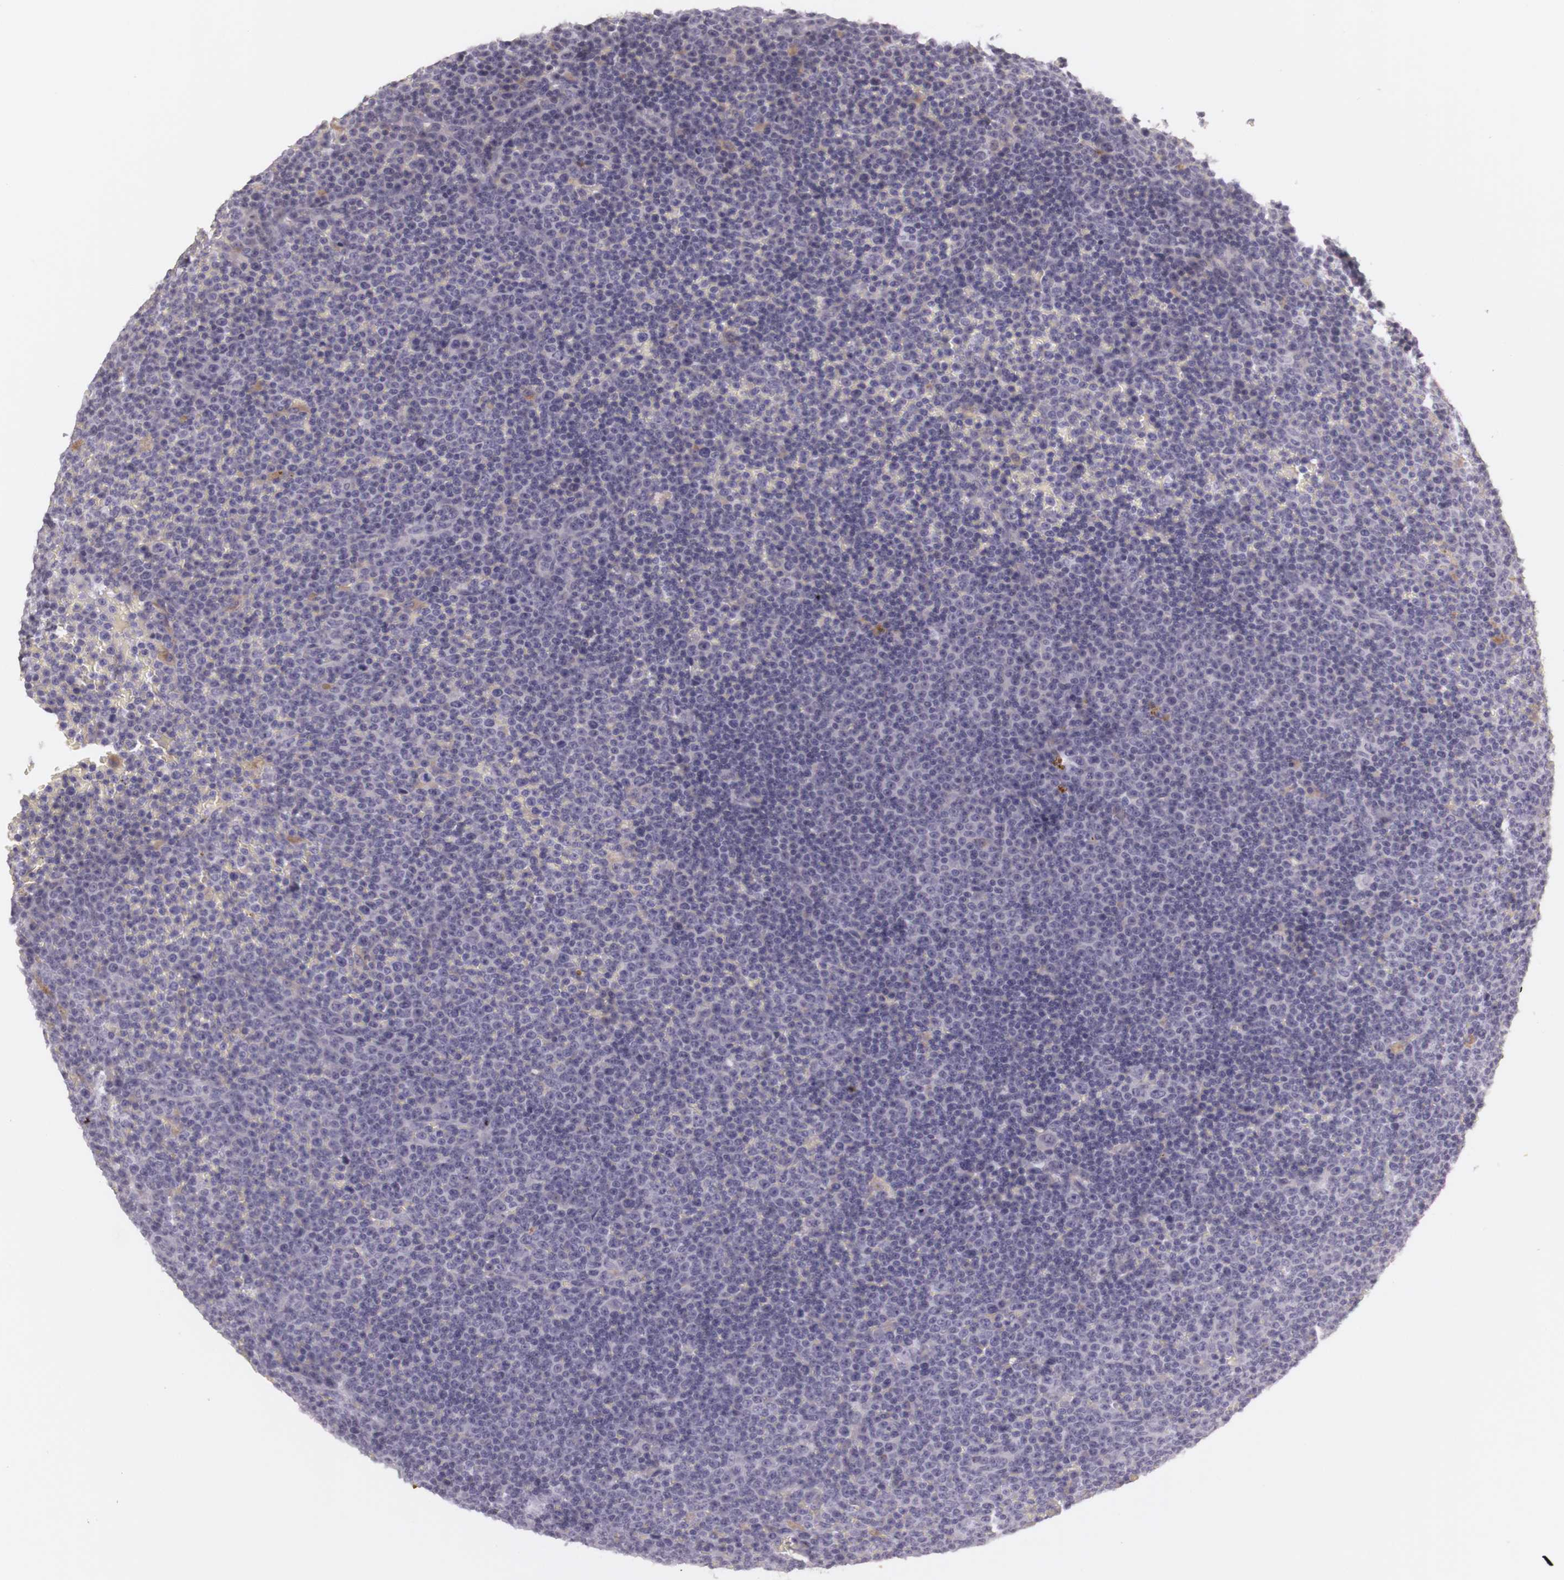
{"staining": {"intensity": "weak", "quantity": "25%-75%", "location": "cytoplasmic/membranous"}, "tissue": "lymphoma", "cell_type": "Tumor cells", "image_type": "cancer", "snomed": [{"axis": "morphology", "description": "Malignant lymphoma, non-Hodgkin's type, Low grade"}, {"axis": "topography", "description": "Lymph node"}], "caption": "Low-grade malignant lymphoma, non-Hodgkin's type stained with IHC shows weak cytoplasmic/membranous positivity in approximately 25%-75% of tumor cells.", "gene": "CNTN2", "patient": {"sex": "male", "age": 50}}